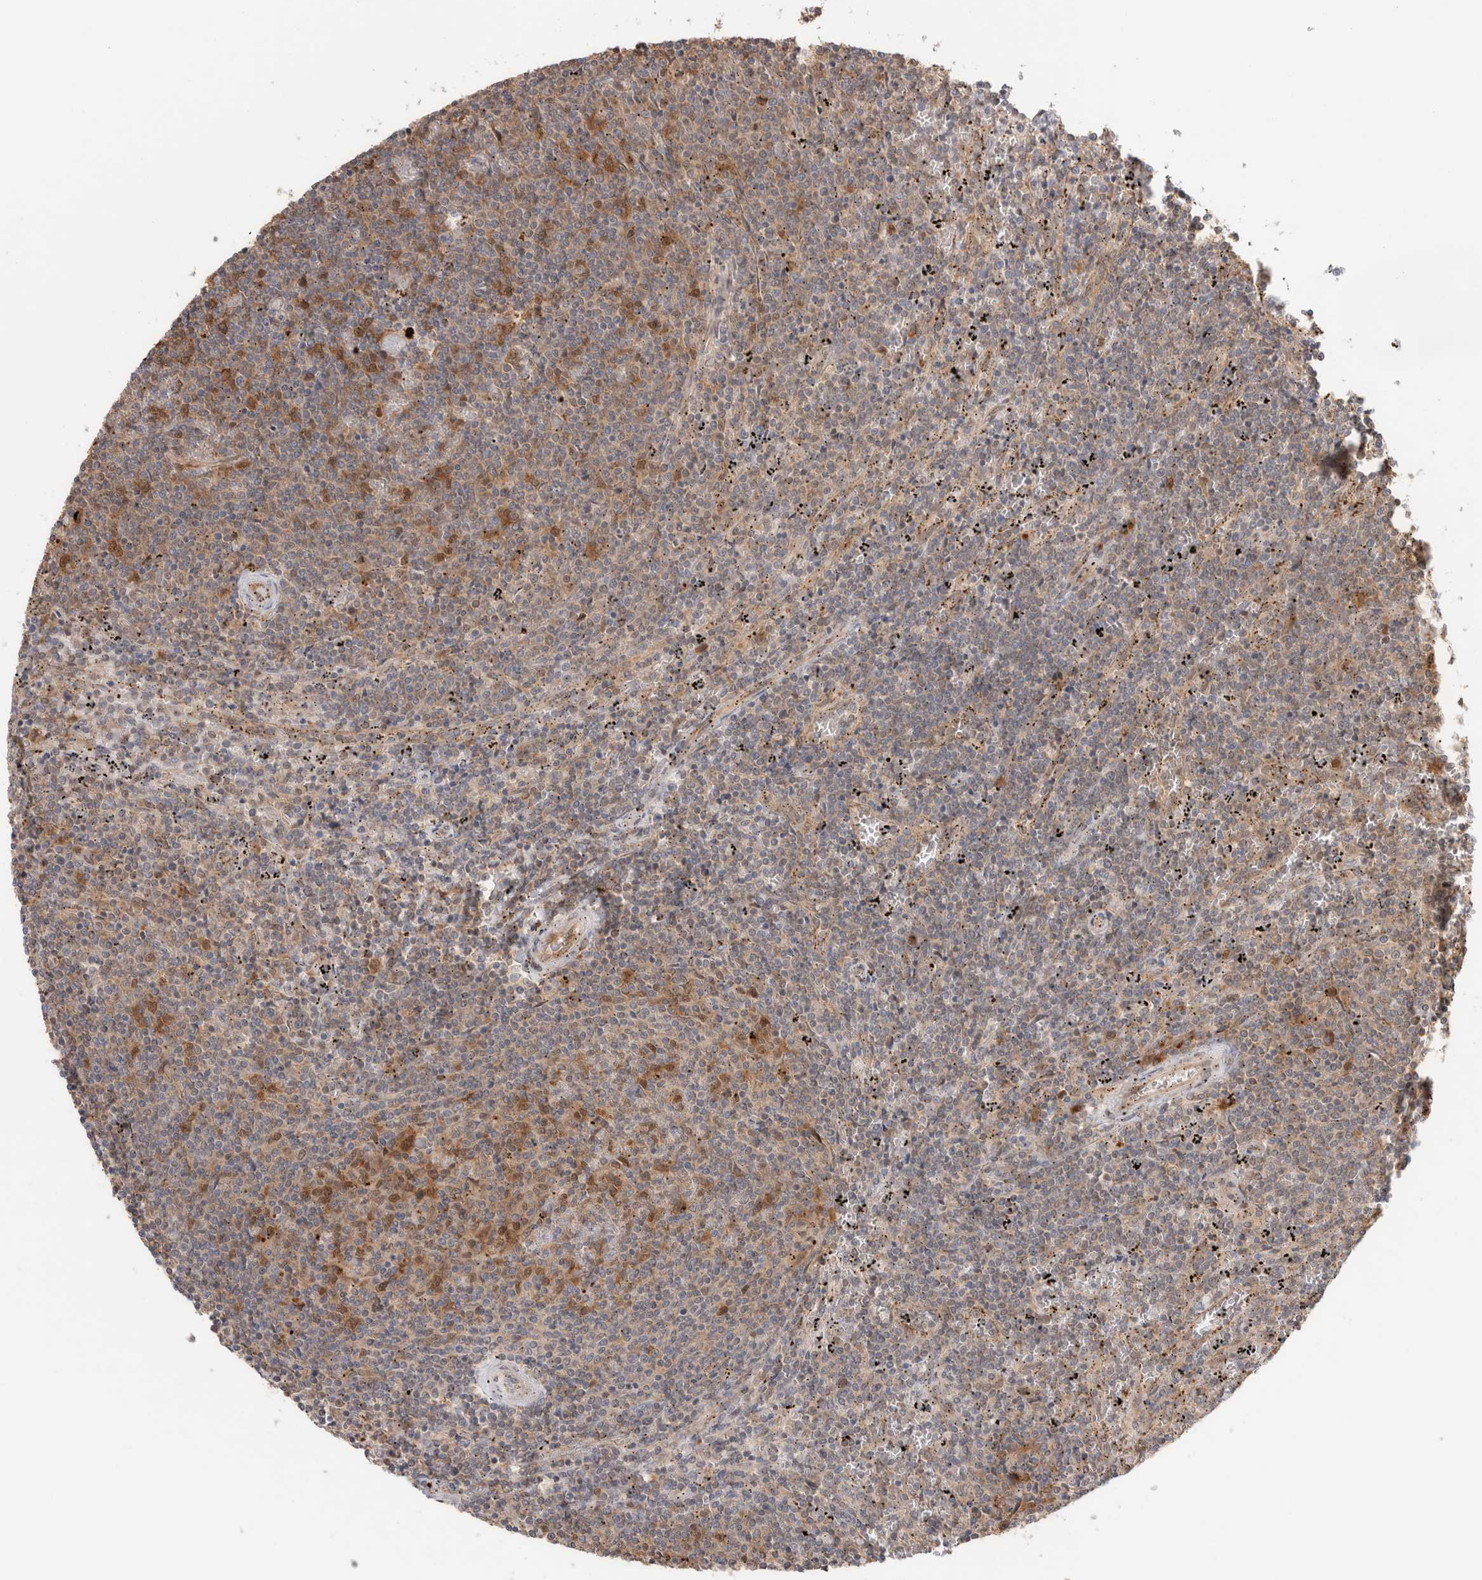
{"staining": {"intensity": "moderate", "quantity": "<25%", "location": "cytoplasmic/membranous"}, "tissue": "lymphoma", "cell_type": "Tumor cells", "image_type": "cancer", "snomed": [{"axis": "morphology", "description": "Malignant lymphoma, non-Hodgkin's type, Low grade"}, {"axis": "topography", "description": "Spleen"}], "caption": "This histopathology image exhibits IHC staining of lymphoma, with low moderate cytoplasmic/membranous staining in approximately <25% of tumor cells.", "gene": "ACTL9", "patient": {"sex": "female", "age": 50}}